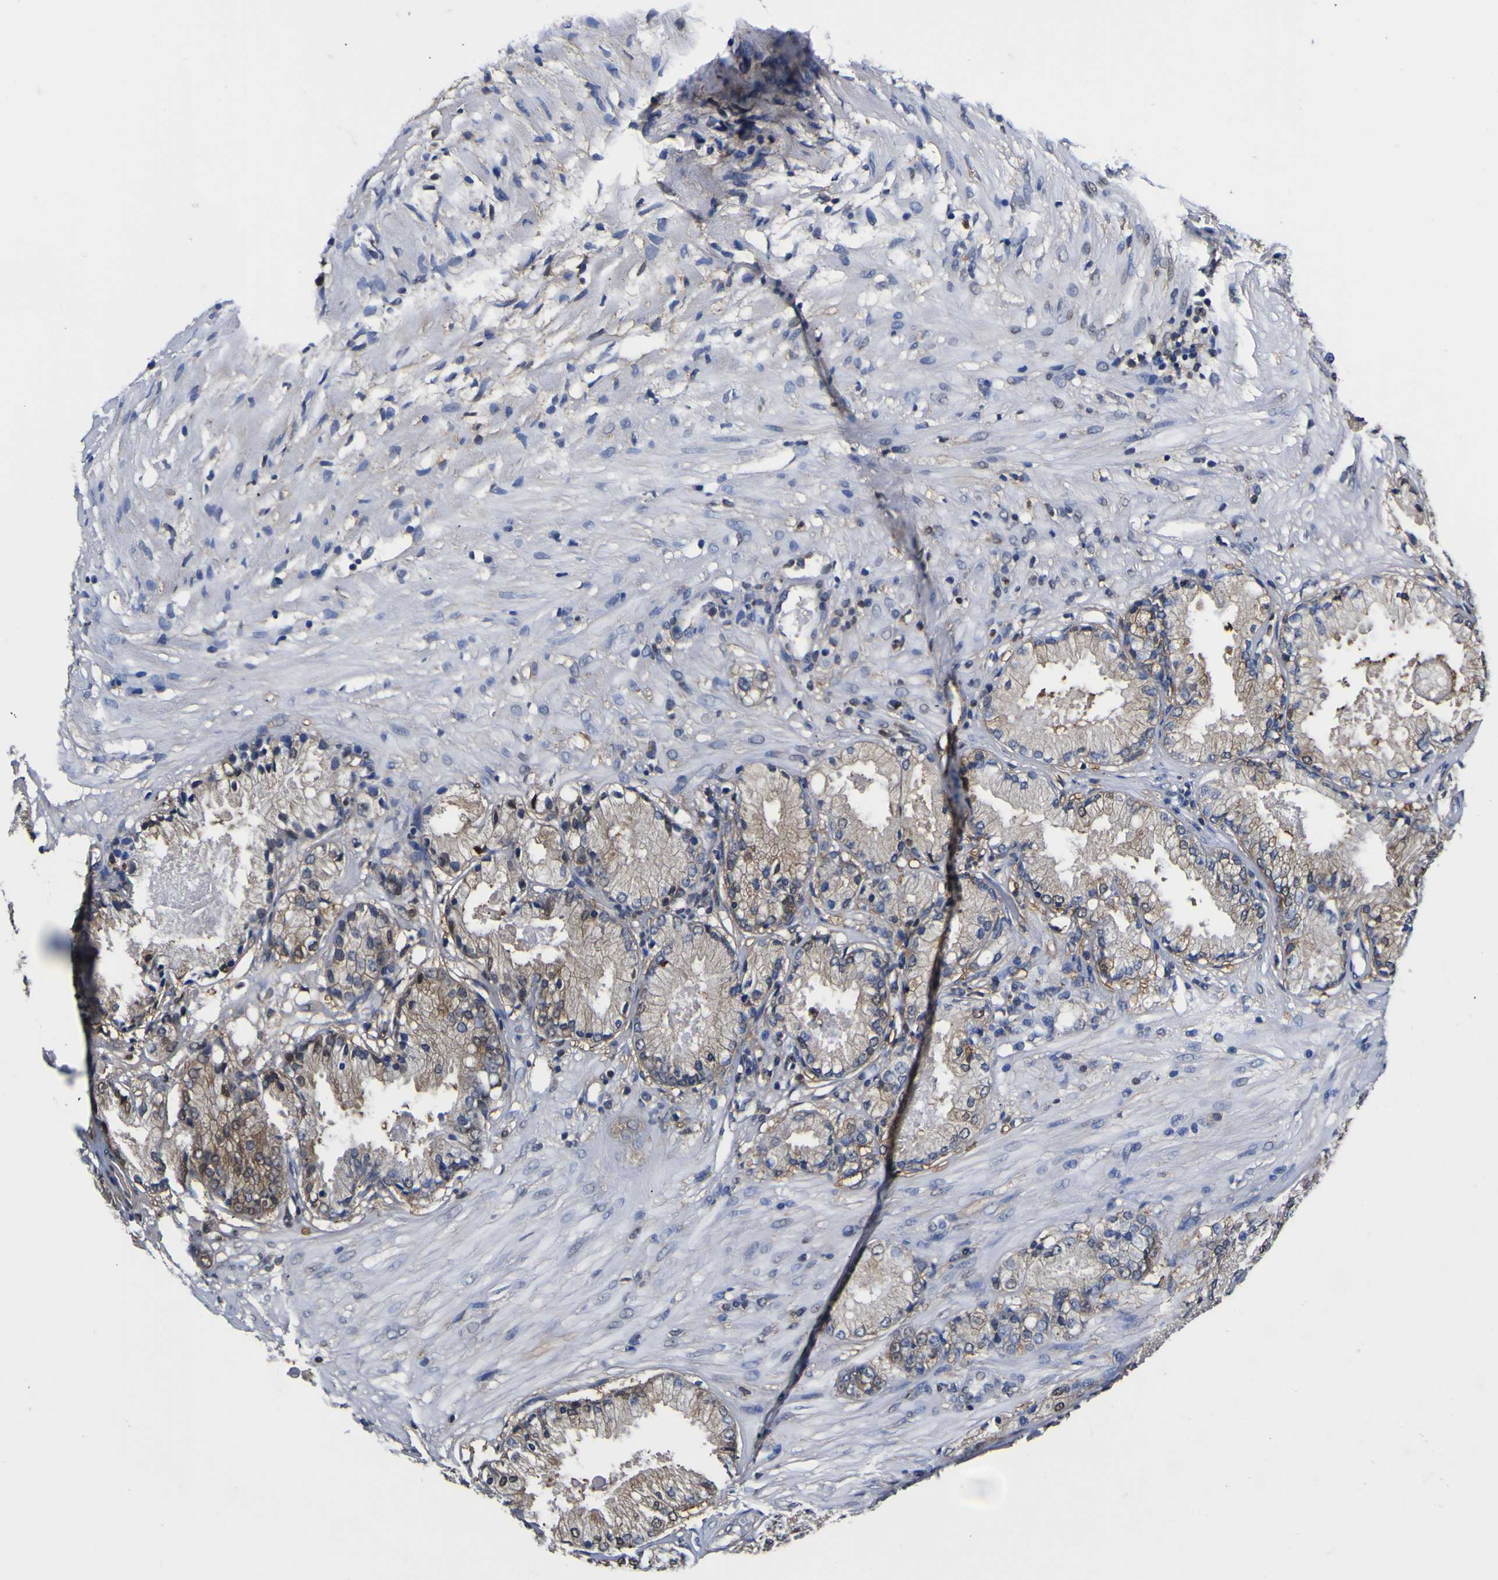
{"staining": {"intensity": "strong", "quantity": "25%-75%", "location": "cytoplasmic/membranous,nuclear"}, "tissue": "prostate cancer", "cell_type": "Tumor cells", "image_type": "cancer", "snomed": [{"axis": "morphology", "description": "Adenocarcinoma, Low grade"}, {"axis": "topography", "description": "Prostate"}], "caption": "DAB immunohistochemical staining of human prostate cancer displays strong cytoplasmic/membranous and nuclear protein staining in about 25%-75% of tumor cells.", "gene": "FAM110B", "patient": {"sex": "male", "age": 72}}